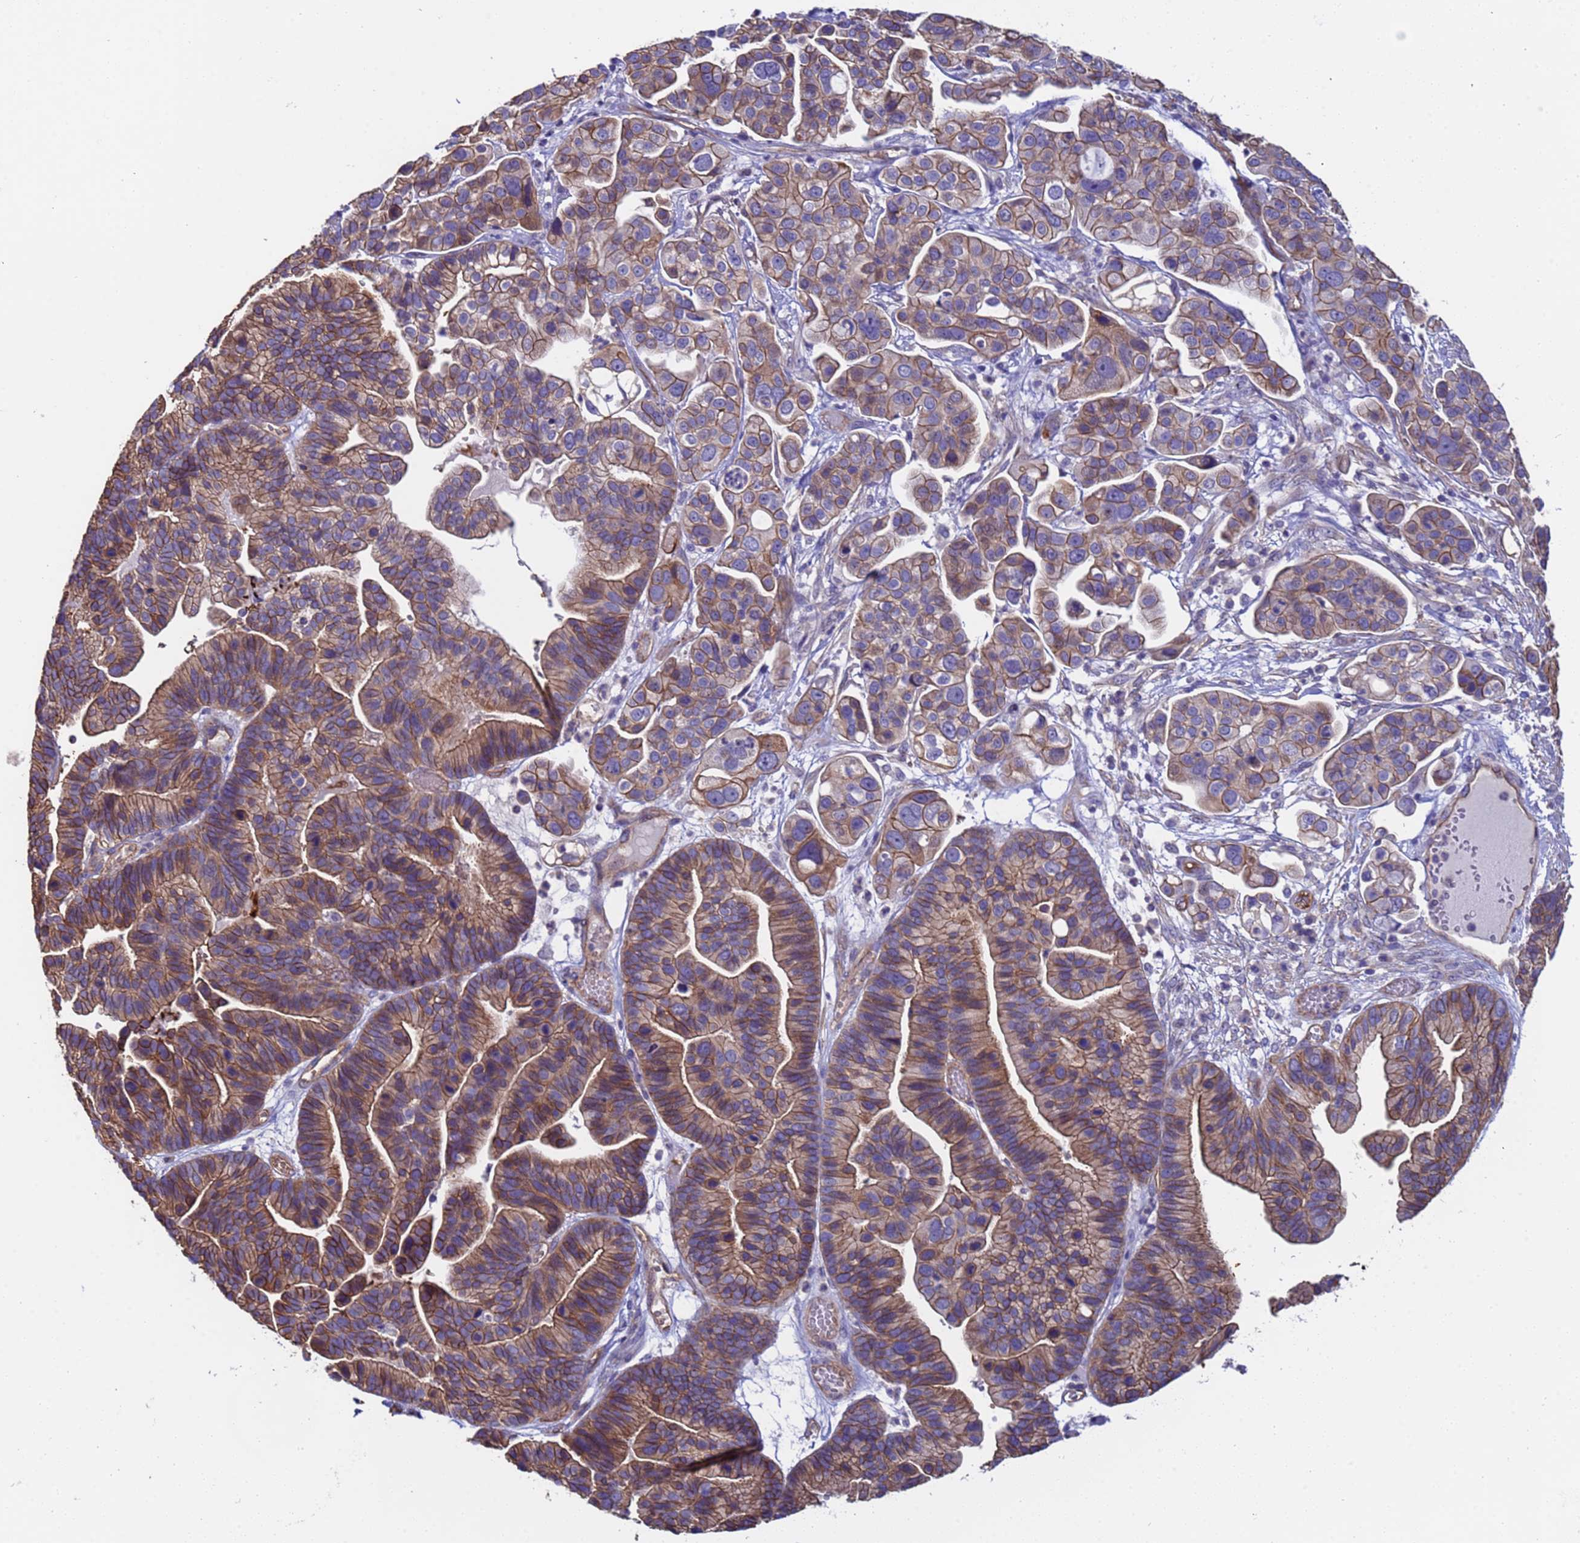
{"staining": {"intensity": "moderate", "quantity": ">75%", "location": "cytoplasmic/membranous"}, "tissue": "ovarian cancer", "cell_type": "Tumor cells", "image_type": "cancer", "snomed": [{"axis": "morphology", "description": "Cystadenocarcinoma, serous, NOS"}, {"axis": "topography", "description": "Ovary"}], "caption": "The immunohistochemical stain shows moderate cytoplasmic/membranous staining in tumor cells of serous cystadenocarcinoma (ovarian) tissue.", "gene": "ZNF248", "patient": {"sex": "female", "age": 56}}